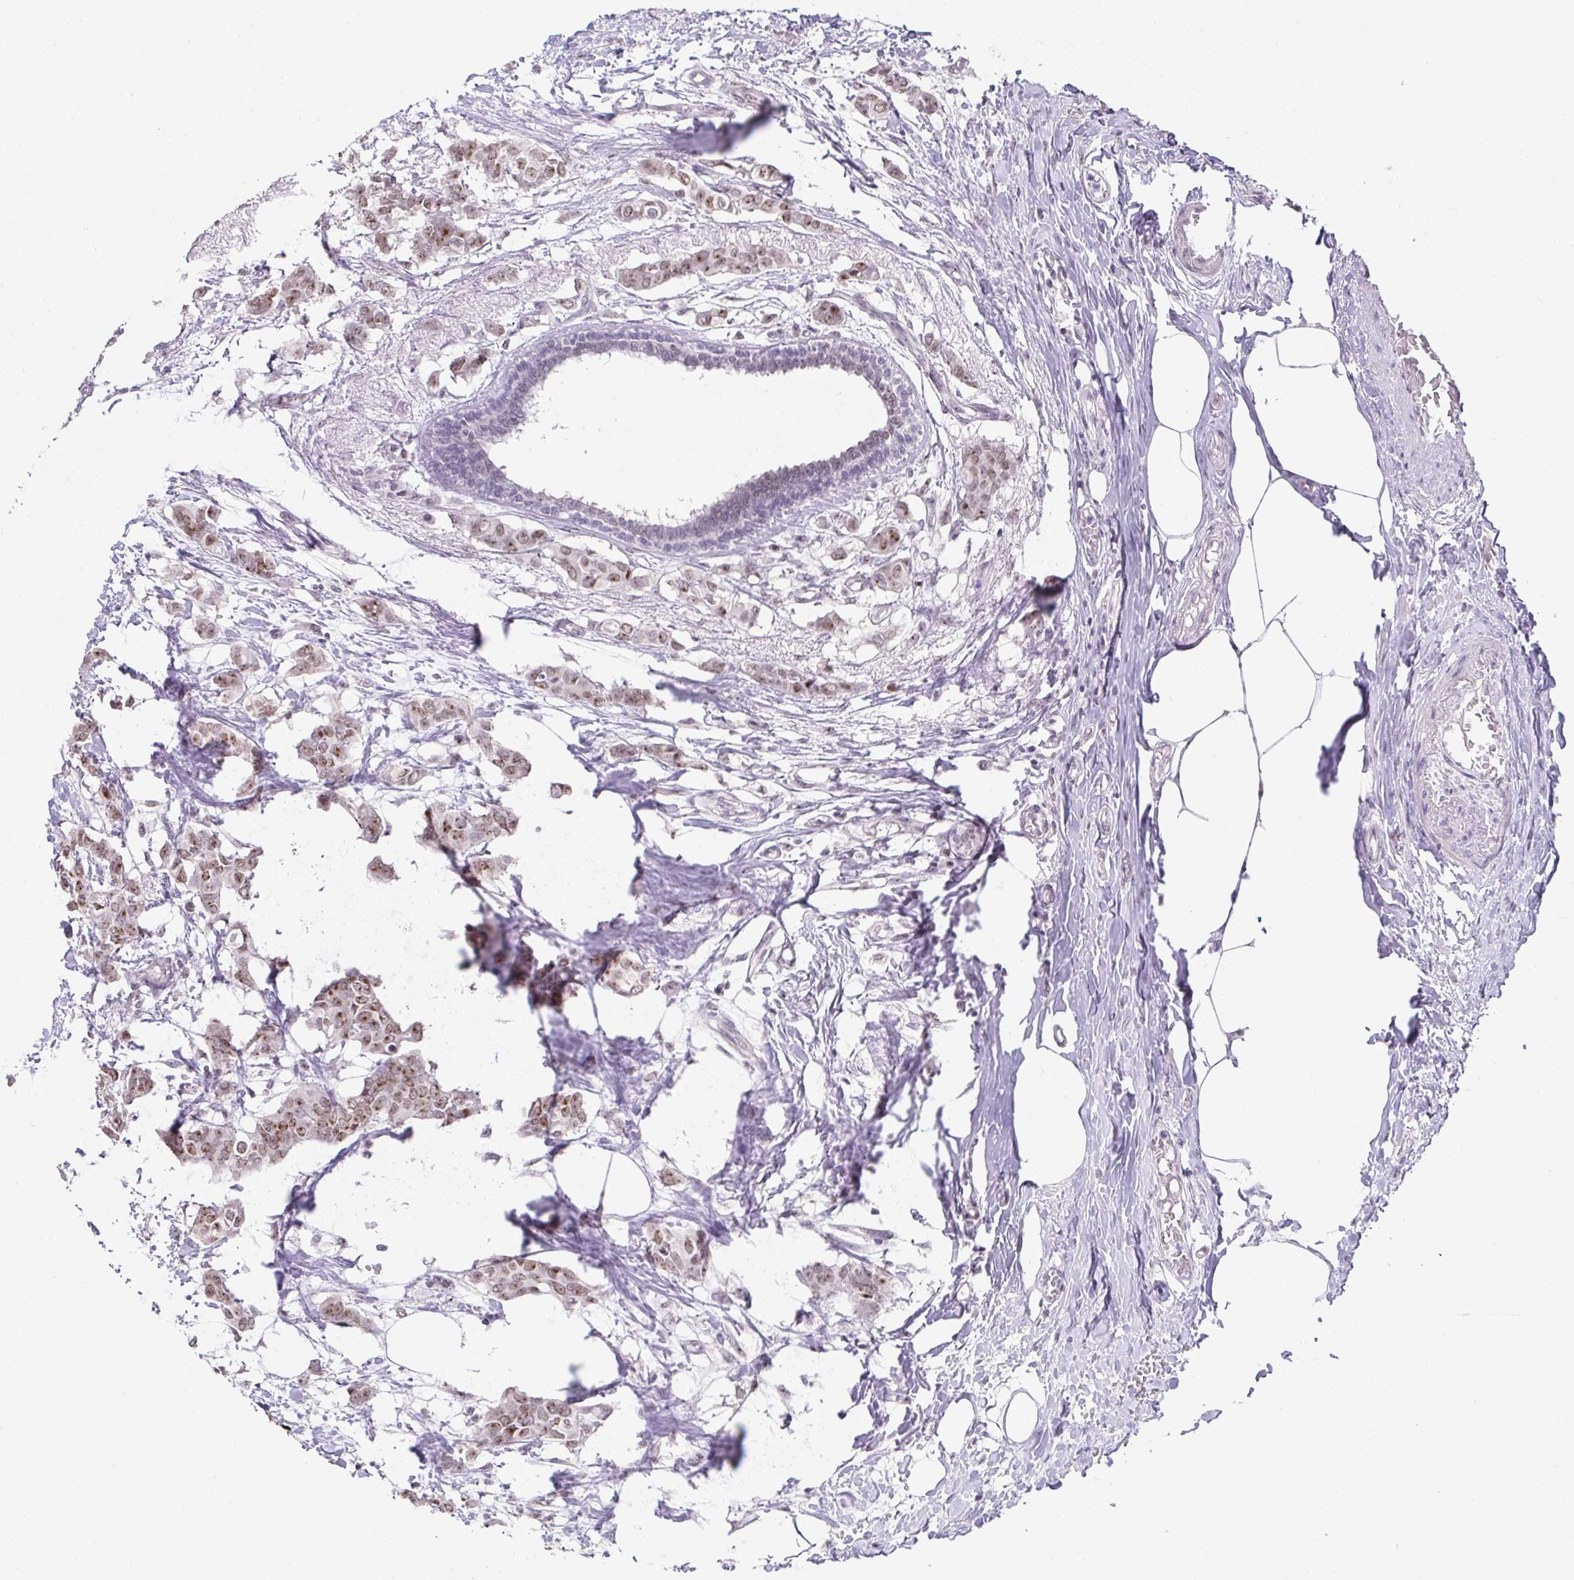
{"staining": {"intensity": "moderate", "quantity": ">75%", "location": "nuclear"}, "tissue": "breast cancer", "cell_type": "Tumor cells", "image_type": "cancer", "snomed": [{"axis": "morphology", "description": "Duct carcinoma"}, {"axis": "topography", "description": "Breast"}], "caption": "A histopathology image showing moderate nuclear positivity in about >75% of tumor cells in invasive ductal carcinoma (breast), as visualized by brown immunohistochemical staining.", "gene": "ZNF800", "patient": {"sex": "female", "age": 62}}